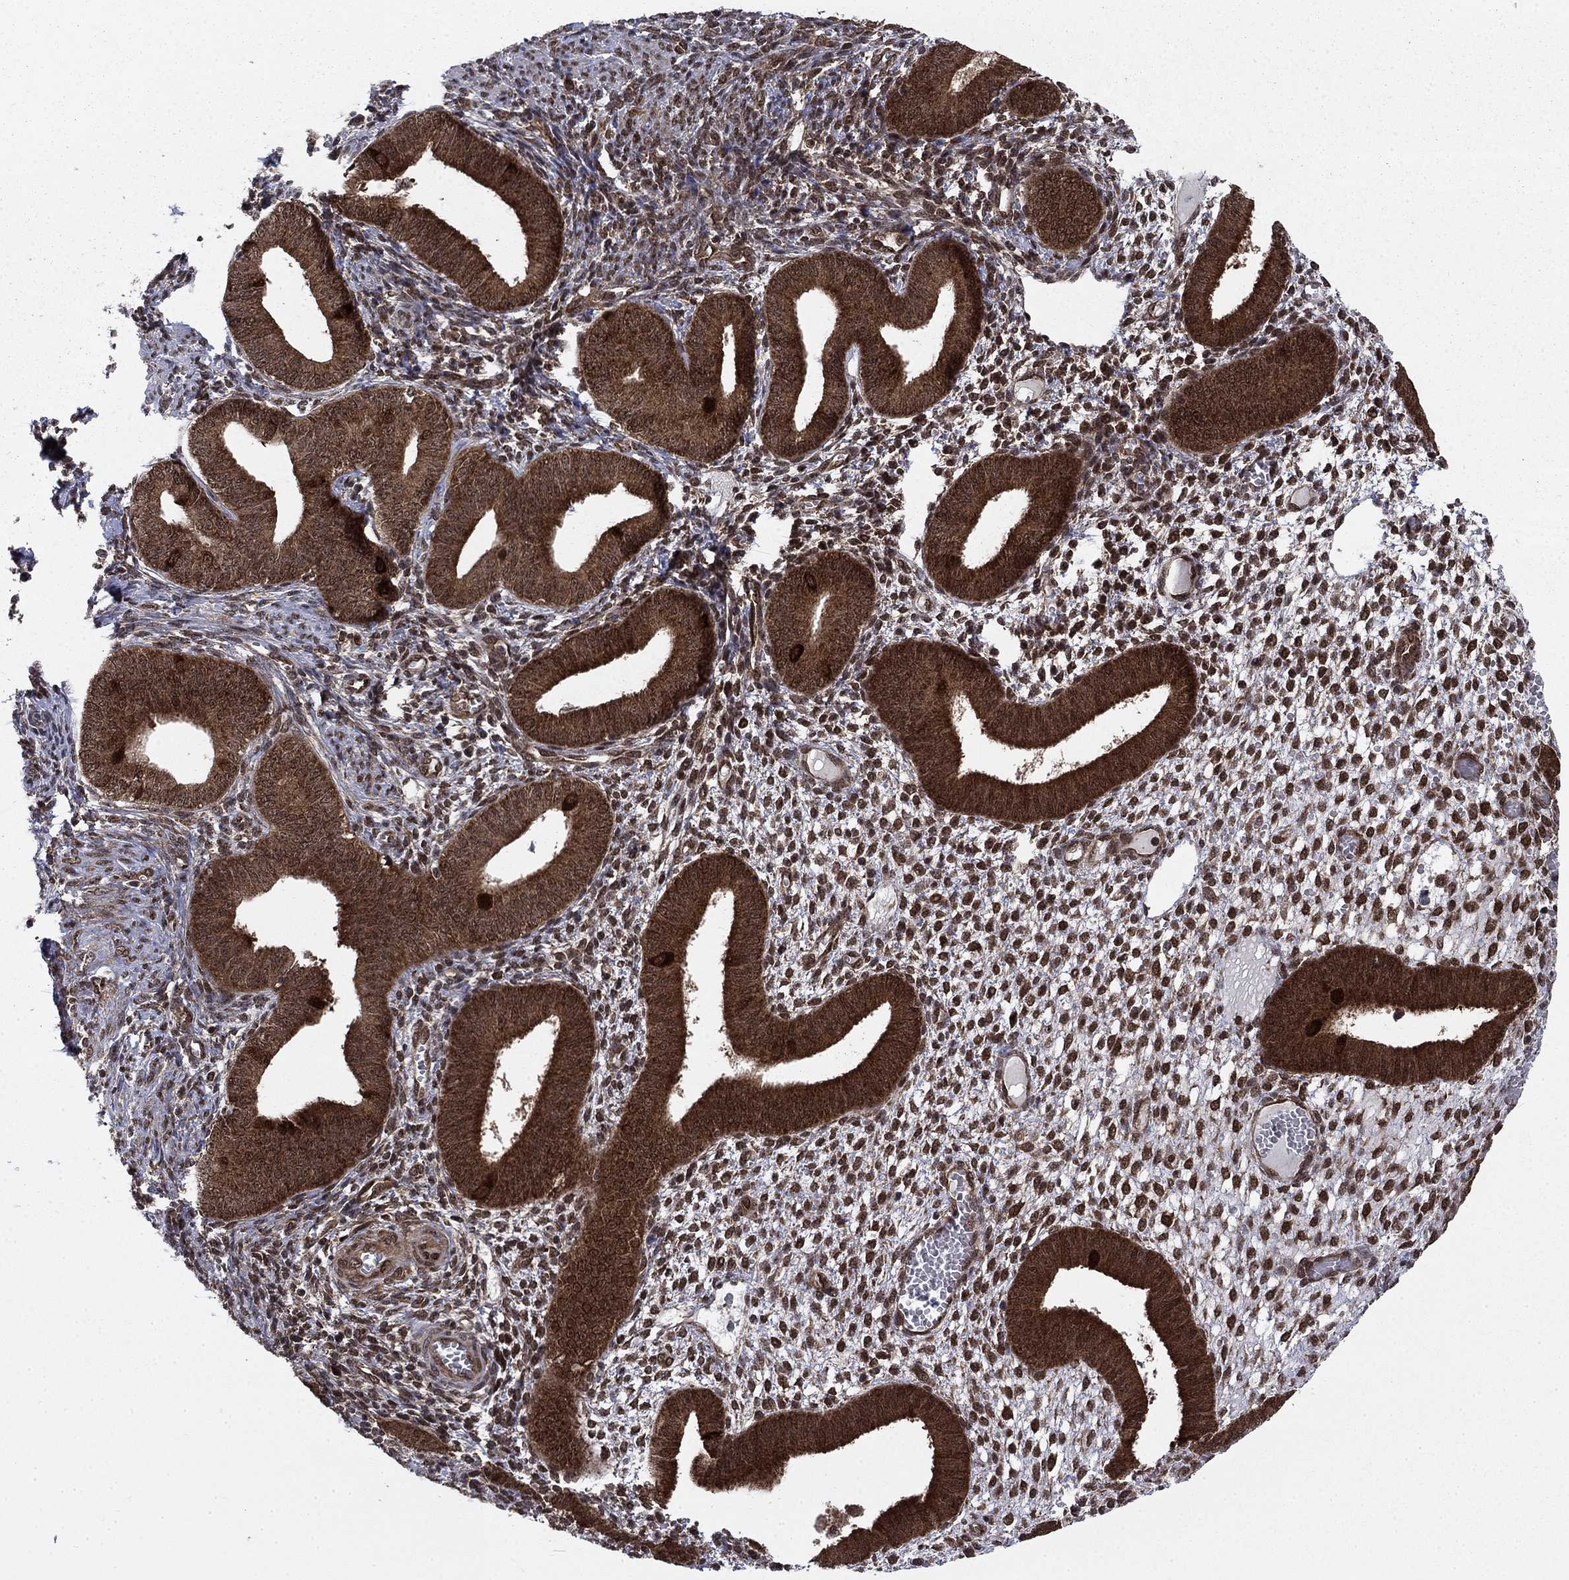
{"staining": {"intensity": "strong", "quantity": "25%-75%", "location": "nuclear"}, "tissue": "endometrium", "cell_type": "Cells in endometrial stroma", "image_type": "normal", "snomed": [{"axis": "morphology", "description": "Normal tissue, NOS"}, {"axis": "topography", "description": "Endometrium"}], "caption": "A brown stain shows strong nuclear staining of a protein in cells in endometrial stroma of unremarkable endometrium. The staining was performed using DAB to visualize the protein expression in brown, while the nuclei were stained in blue with hematoxylin (Magnification: 20x).", "gene": "DNAJA1", "patient": {"sex": "female", "age": 42}}